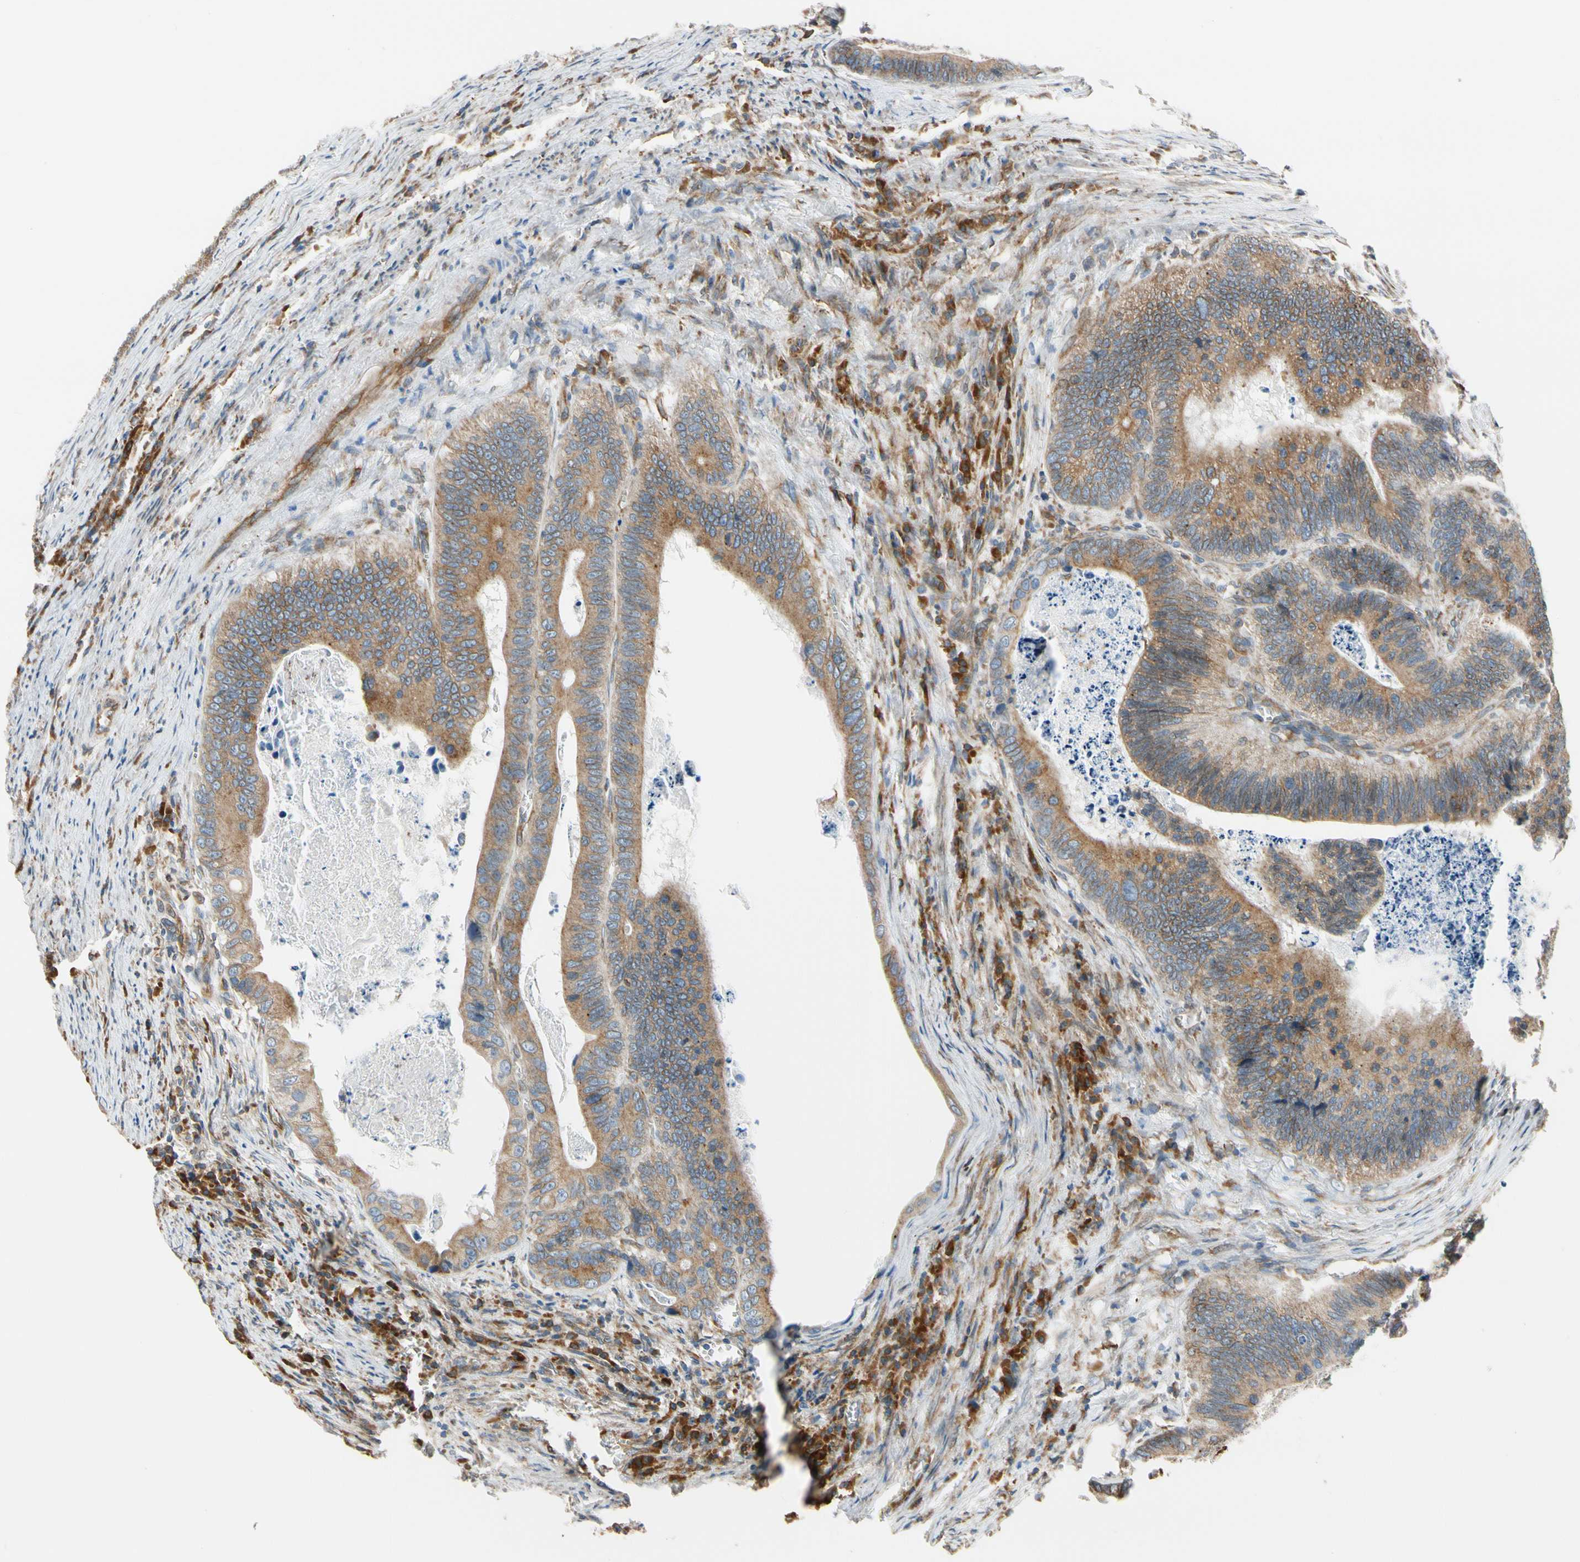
{"staining": {"intensity": "moderate", "quantity": ">75%", "location": "cytoplasmic/membranous"}, "tissue": "colorectal cancer", "cell_type": "Tumor cells", "image_type": "cancer", "snomed": [{"axis": "morphology", "description": "Adenocarcinoma, NOS"}, {"axis": "topography", "description": "Colon"}], "caption": "Protein staining of colorectal cancer (adenocarcinoma) tissue shows moderate cytoplasmic/membranous positivity in about >75% of tumor cells. The protein is stained brown, and the nuclei are stained in blue (DAB (3,3'-diaminobenzidine) IHC with brightfield microscopy, high magnification).", "gene": "CLCC1", "patient": {"sex": "male", "age": 72}}